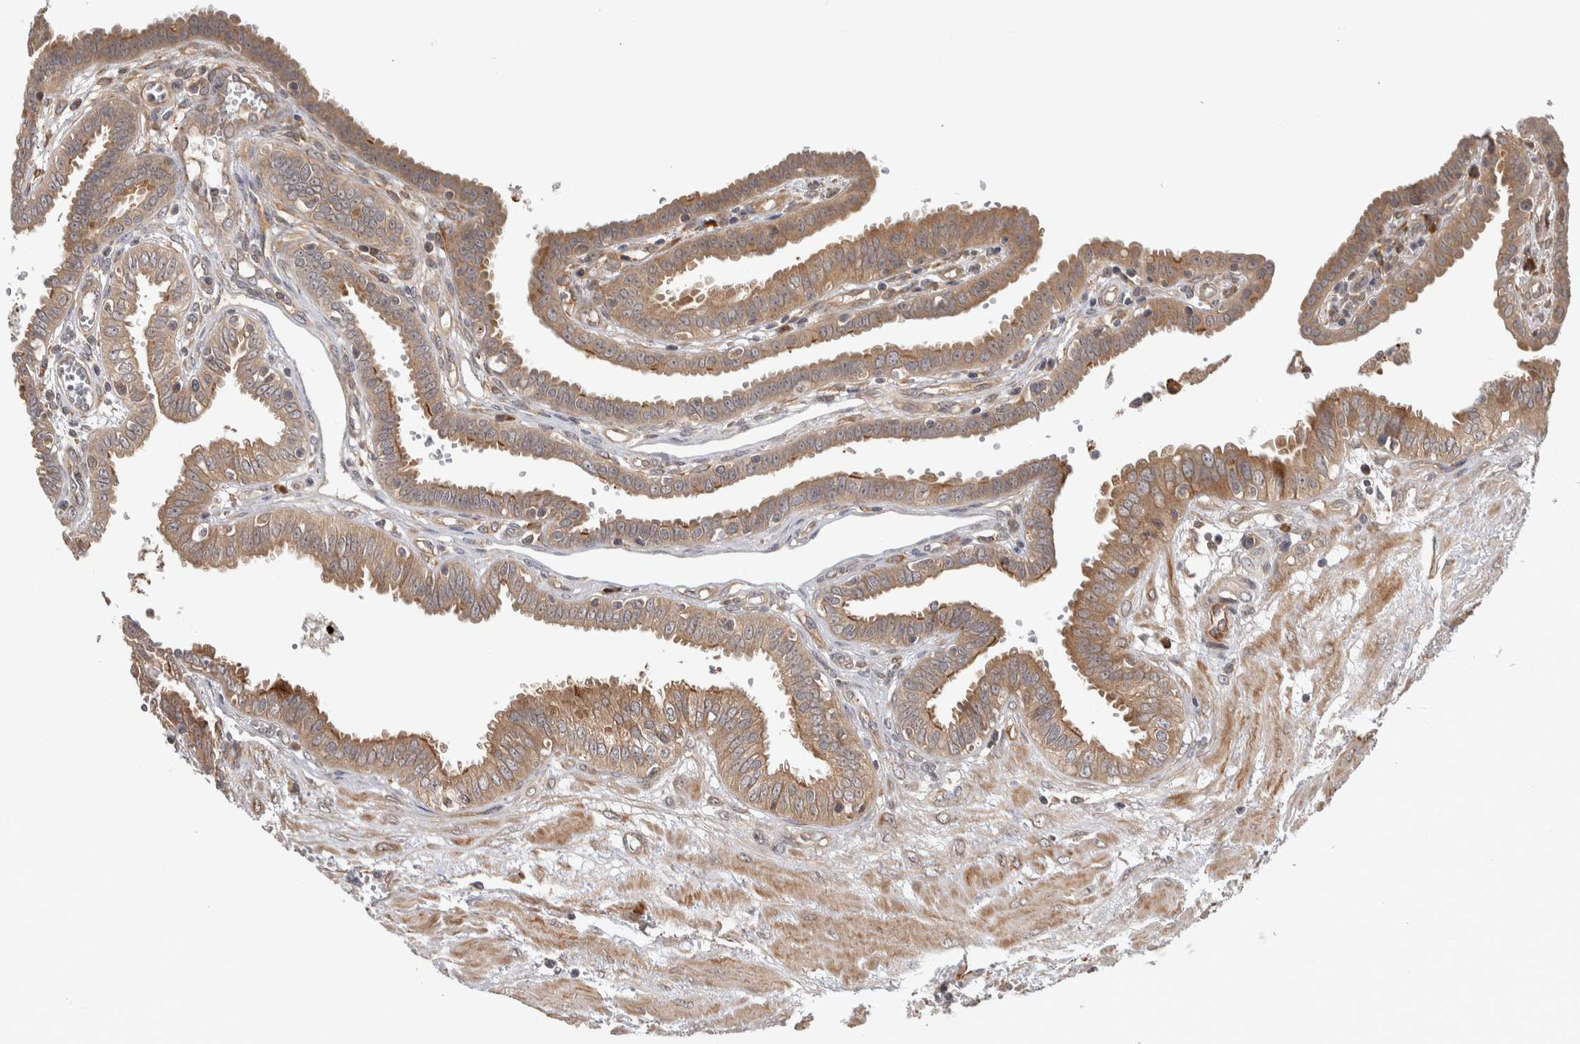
{"staining": {"intensity": "weak", "quantity": ">75%", "location": "cytoplasmic/membranous"}, "tissue": "fallopian tube", "cell_type": "Glandular cells", "image_type": "normal", "snomed": [{"axis": "morphology", "description": "Normal tissue, NOS"}, {"axis": "topography", "description": "Fallopian tube"}, {"axis": "topography", "description": "Placenta"}], "caption": "Normal fallopian tube was stained to show a protein in brown. There is low levels of weak cytoplasmic/membranous positivity in approximately >75% of glandular cells.", "gene": "TBC1D31", "patient": {"sex": "female", "age": 32}}